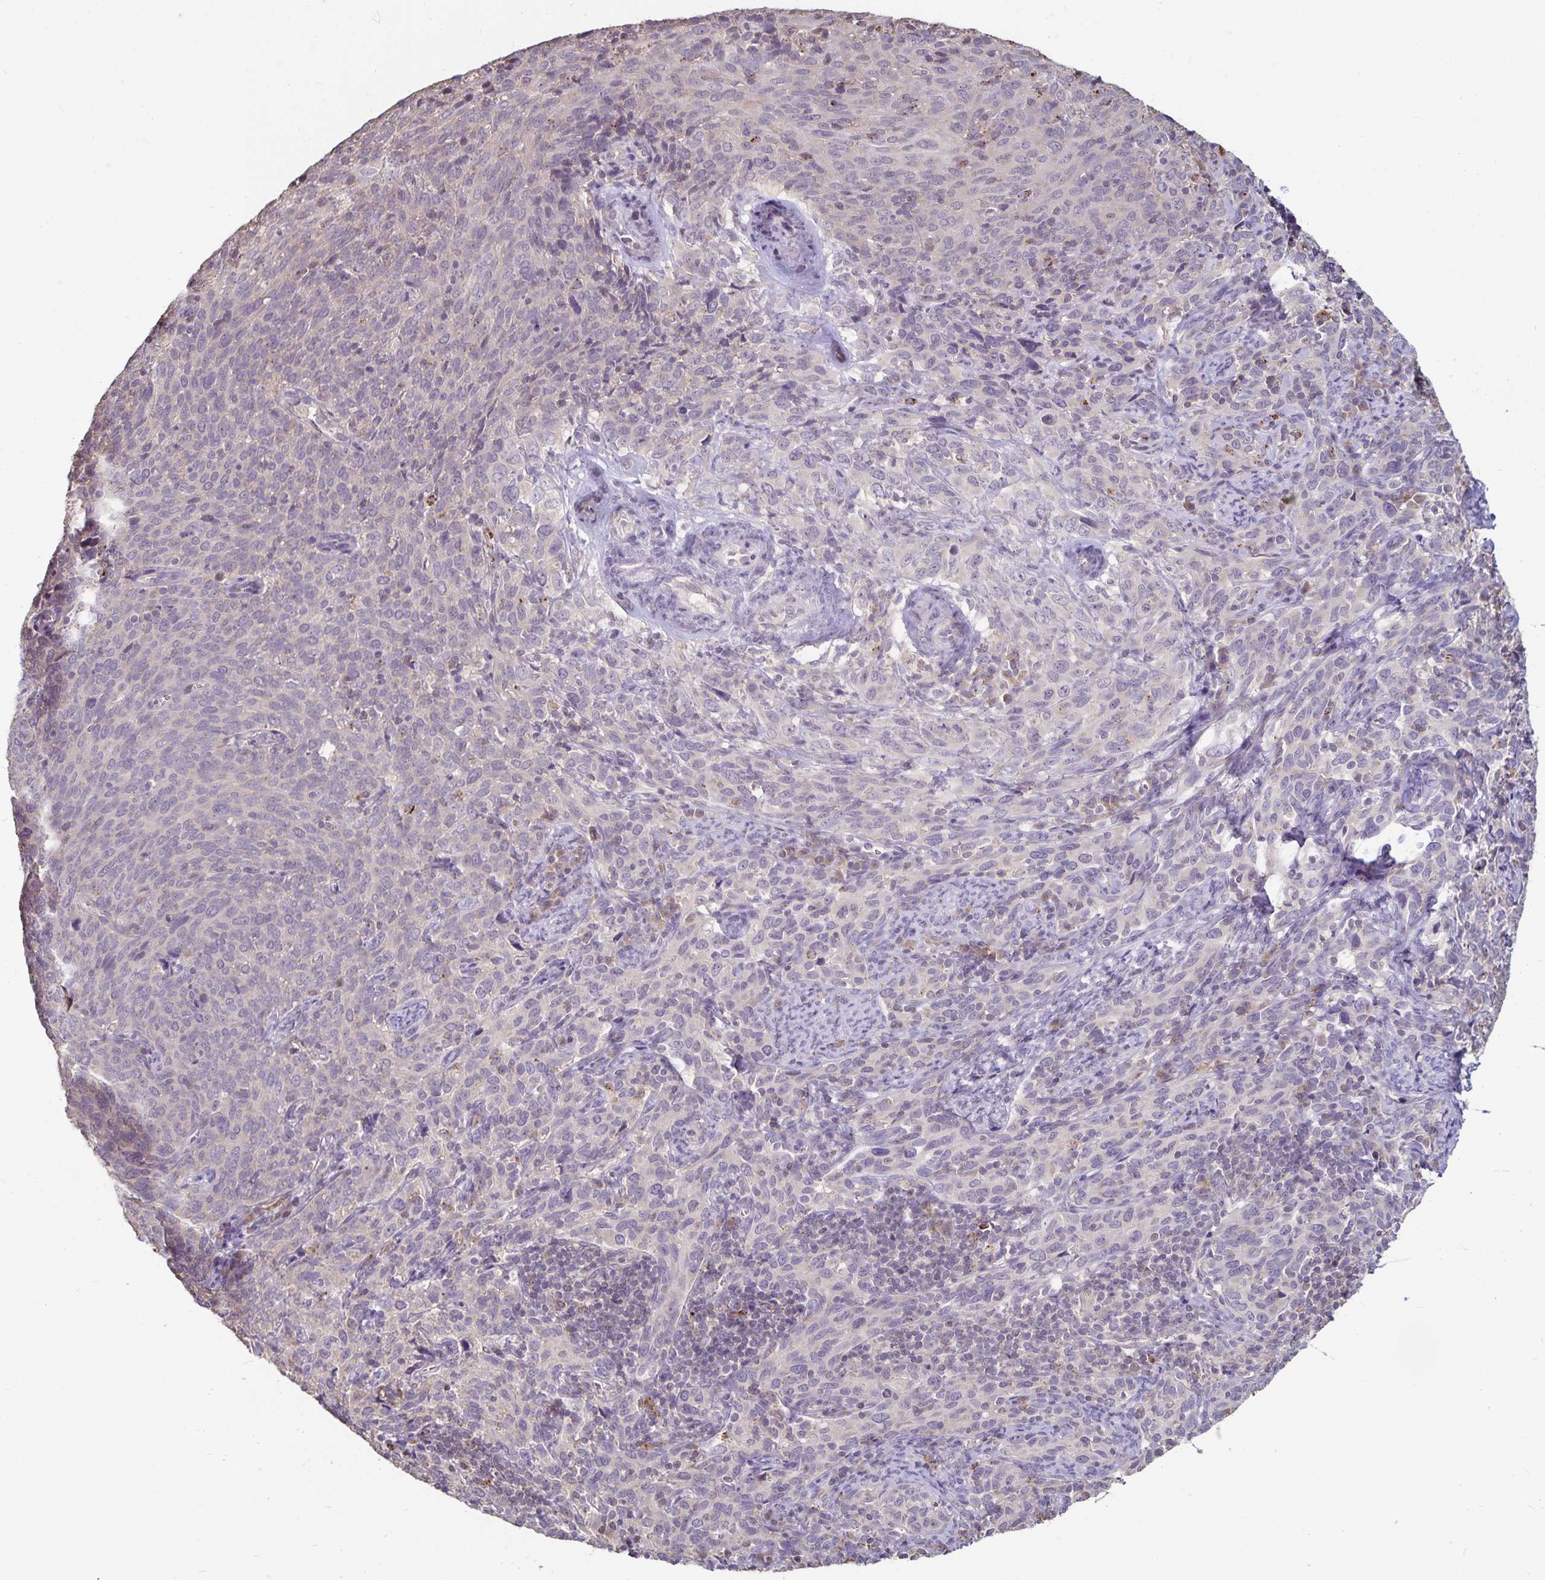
{"staining": {"intensity": "negative", "quantity": "none", "location": "none"}, "tissue": "cervical cancer", "cell_type": "Tumor cells", "image_type": "cancer", "snomed": [{"axis": "morphology", "description": "Squamous cell carcinoma, NOS"}, {"axis": "topography", "description": "Cervix"}], "caption": "High power microscopy photomicrograph of an immunohistochemistry (IHC) photomicrograph of cervical squamous cell carcinoma, revealing no significant positivity in tumor cells. (DAB (3,3'-diaminobenzidine) immunohistochemistry, high magnification).", "gene": "EMC10", "patient": {"sex": "female", "age": 51}}